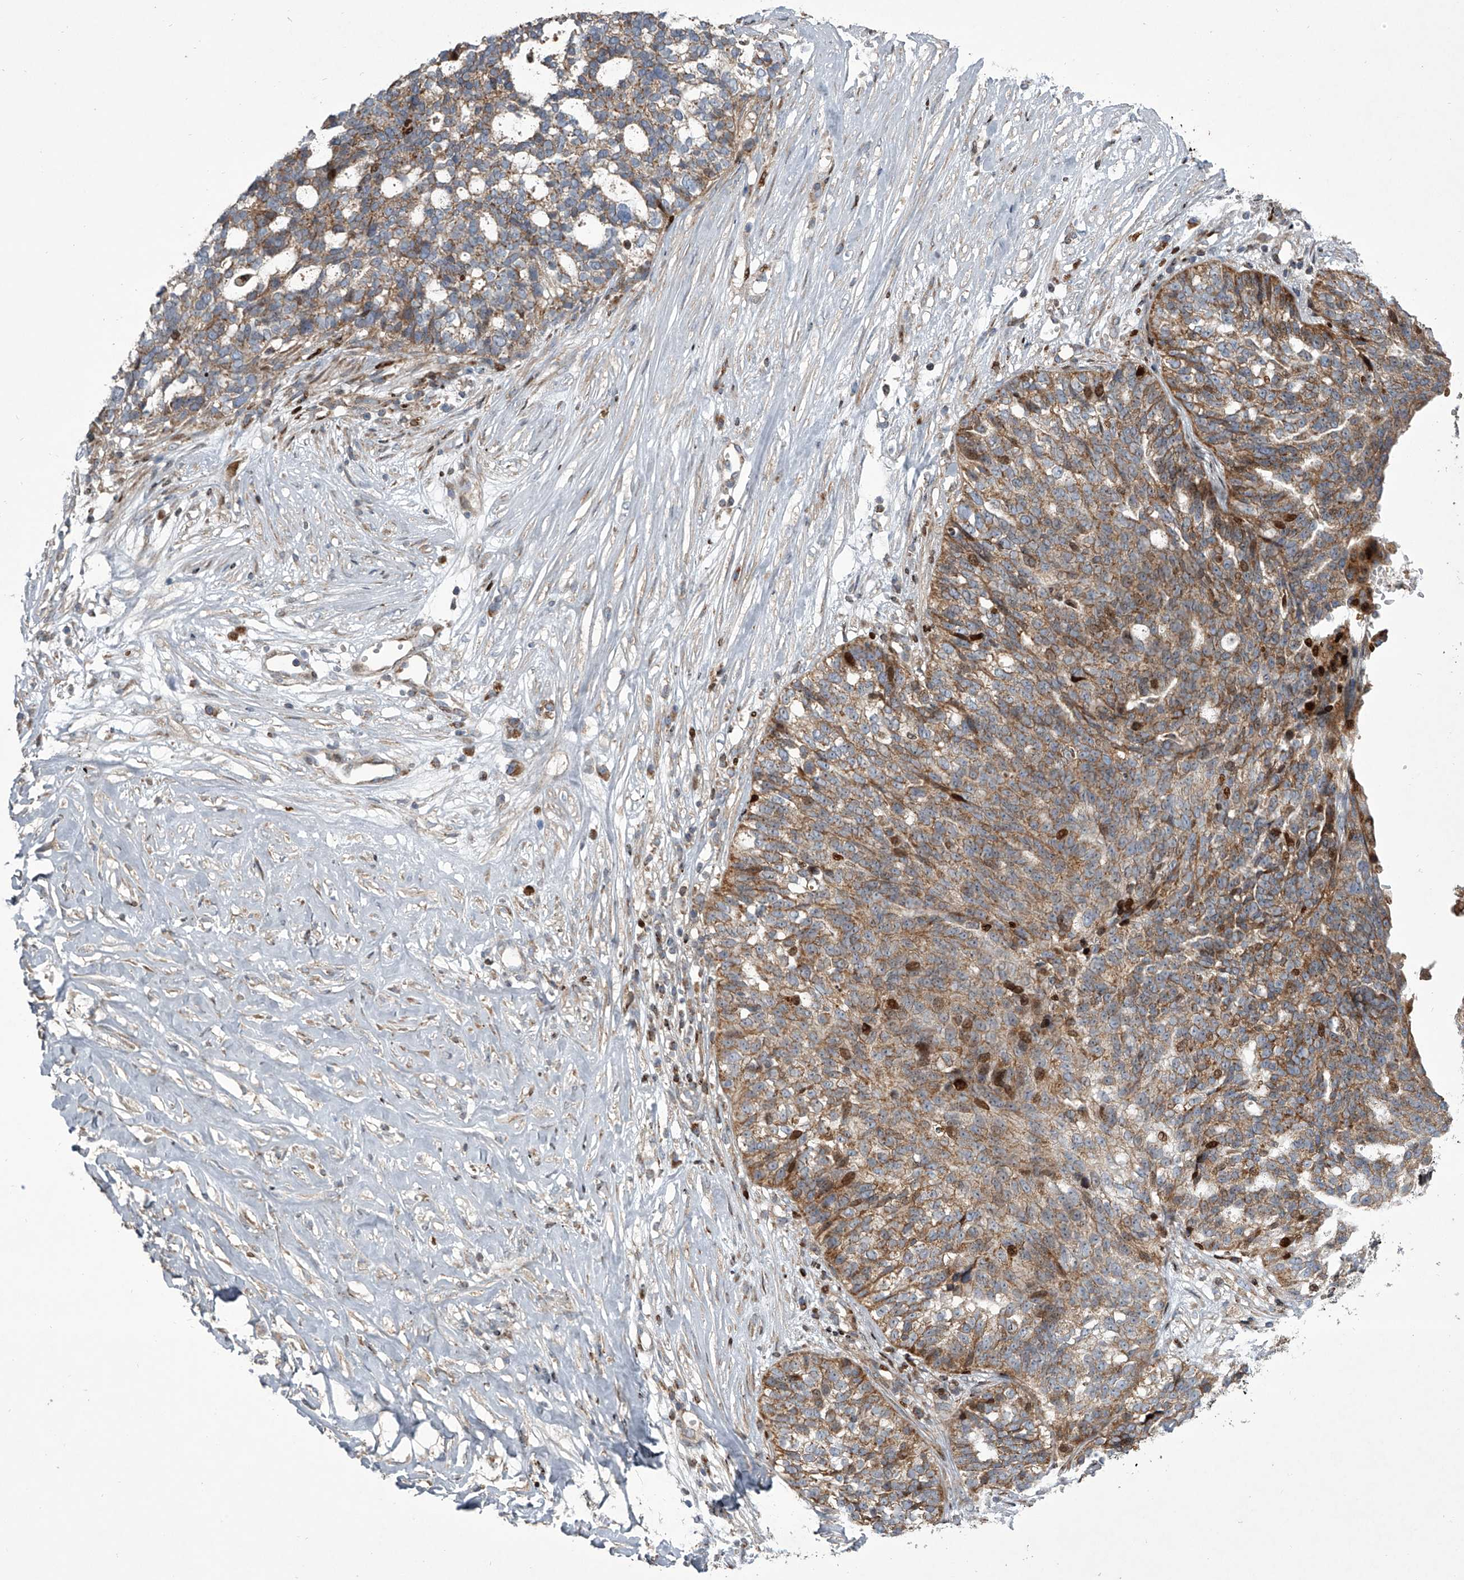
{"staining": {"intensity": "moderate", "quantity": ">75%", "location": "cytoplasmic/membranous"}, "tissue": "ovarian cancer", "cell_type": "Tumor cells", "image_type": "cancer", "snomed": [{"axis": "morphology", "description": "Cystadenocarcinoma, serous, NOS"}, {"axis": "topography", "description": "Ovary"}], "caption": "Brown immunohistochemical staining in ovarian cancer (serous cystadenocarcinoma) displays moderate cytoplasmic/membranous staining in about >75% of tumor cells.", "gene": "STRADA", "patient": {"sex": "female", "age": 59}}